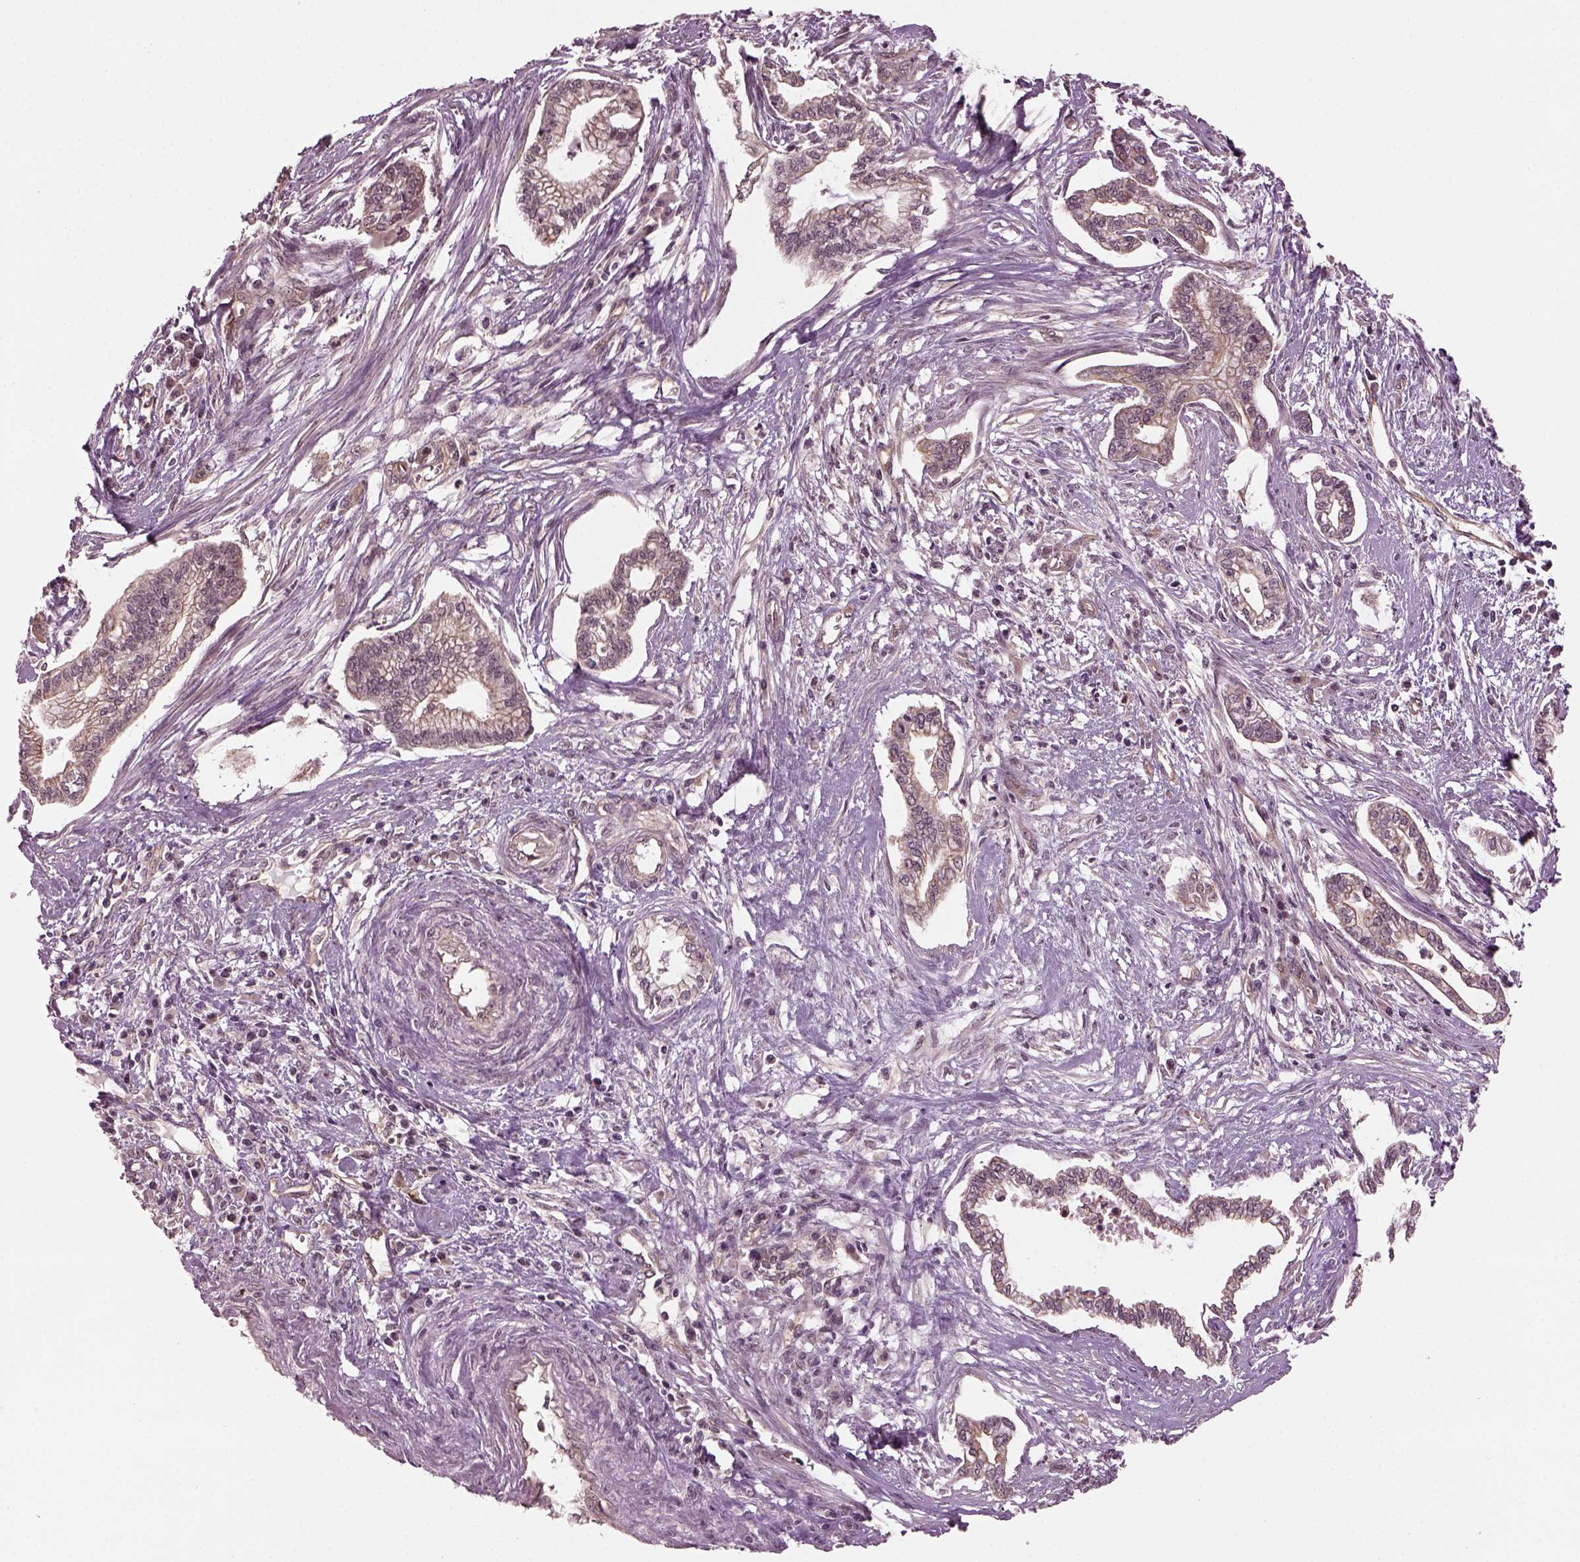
{"staining": {"intensity": "weak", "quantity": "<25%", "location": "cytoplasmic/membranous"}, "tissue": "cervical cancer", "cell_type": "Tumor cells", "image_type": "cancer", "snomed": [{"axis": "morphology", "description": "Adenocarcinoma, NOS"}, {"axis": "topography", "description": "Cervix"}], "caption": "There is no significant expression in tumor cells of cervical cancer (adenocarcinoma). Brightfield microscopy of immunohistochemistry stained with DAB (brown) and hematoxylin (blue), captured at high magnification.", "gene": "GNRH1", "patient": {"sex": "female", "age": 62}}